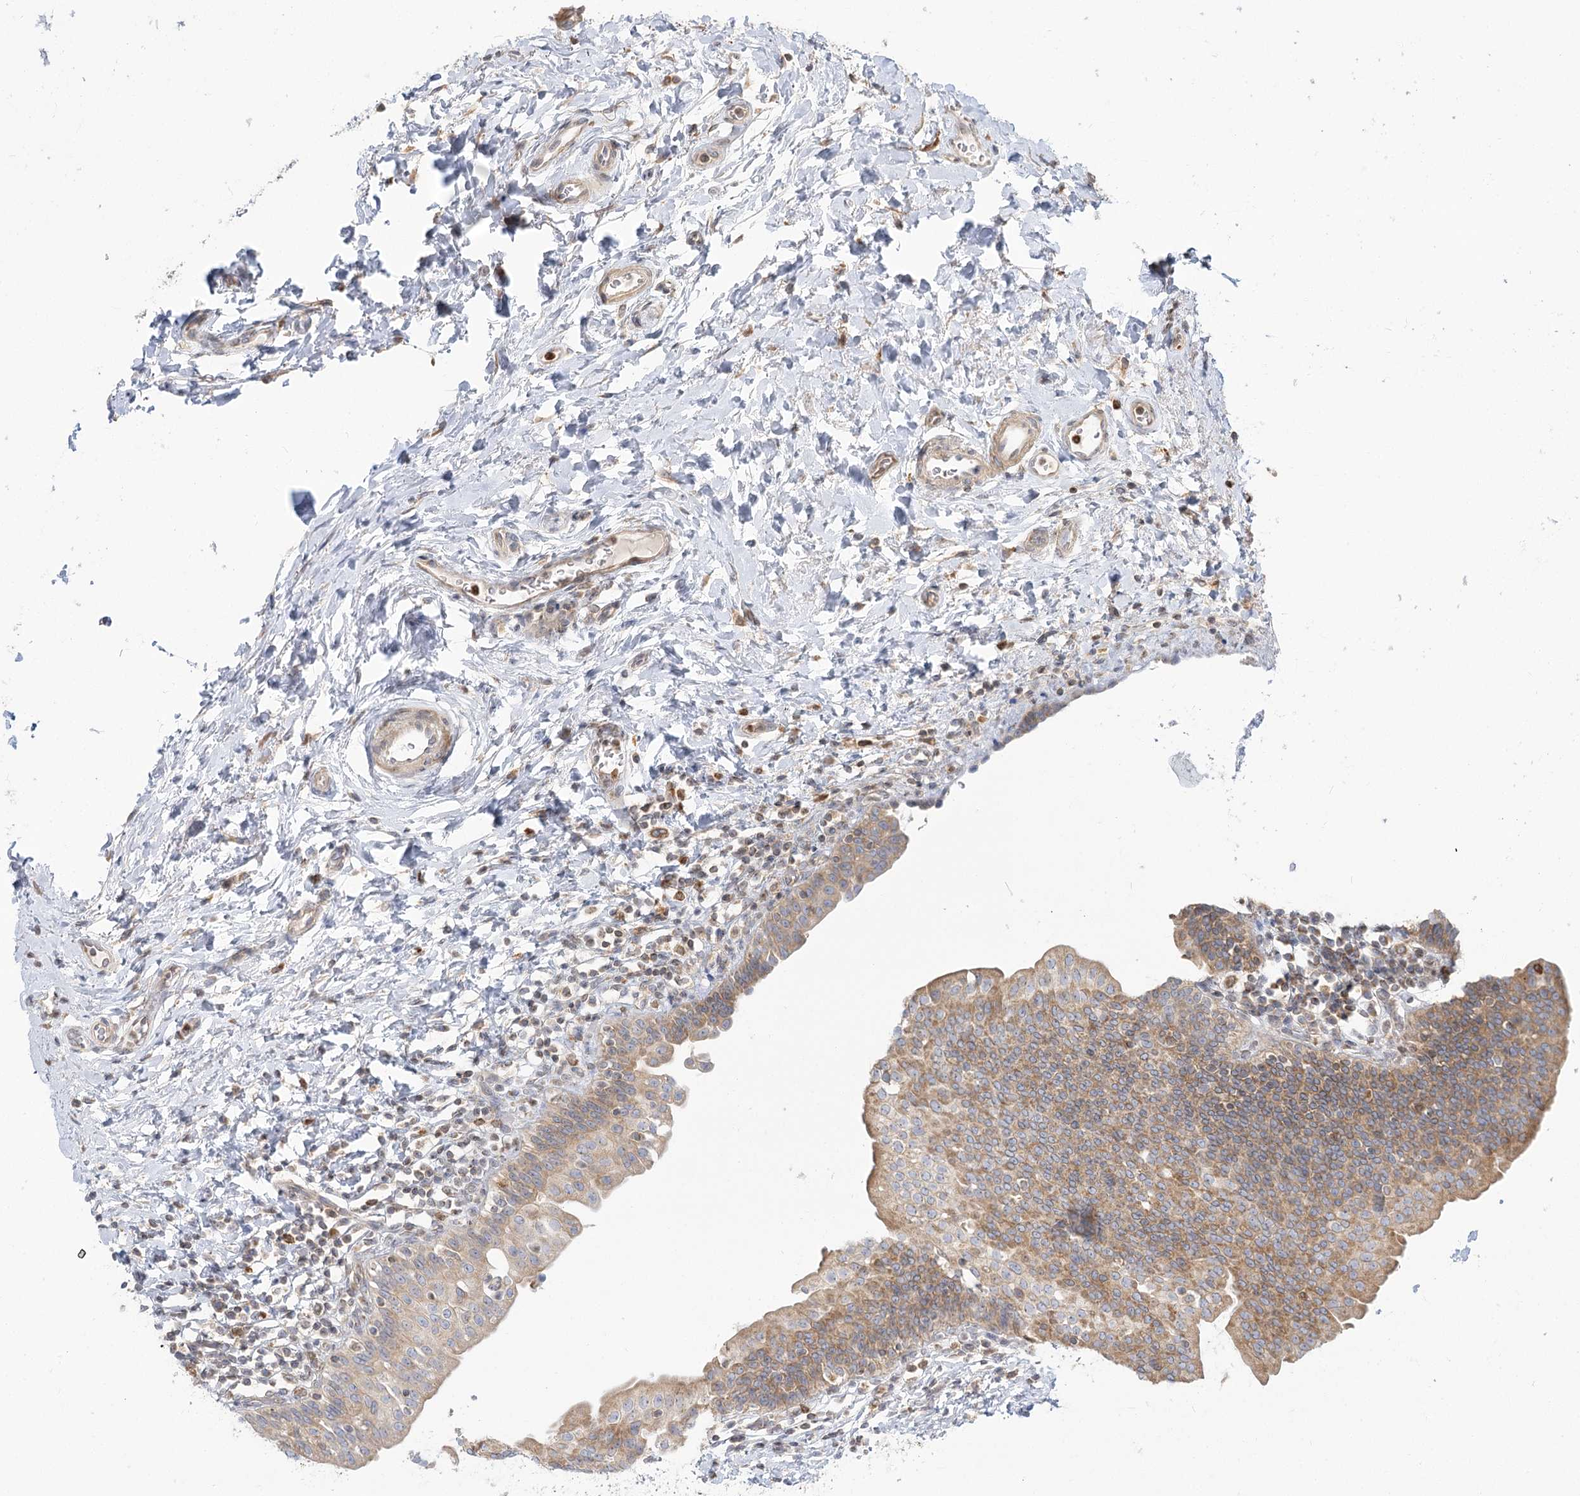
{"staining": {"intensity": "moderate", "quantity": "25%-75%", "location": "cytoplasmic/membranous"}, "tissue": "urinary bladder", "cell_type": "Urothelial cells", "image_type": "normal", "snomed": [{"axis": "morphology", "description": "Normal tissue, NOS"}, {"axis": "topography", "description": "Urinary bladder"}], "caption": "Approximately 25%-75% of urothelial cells in unremarkable human urinary bladder demonstrate moderate cytoplasmic/membranous protein positivity as visualized by brown immunohistochemical staining.", "gene": "MTMR3", "patient": {"sex": "male", "age": 83}}